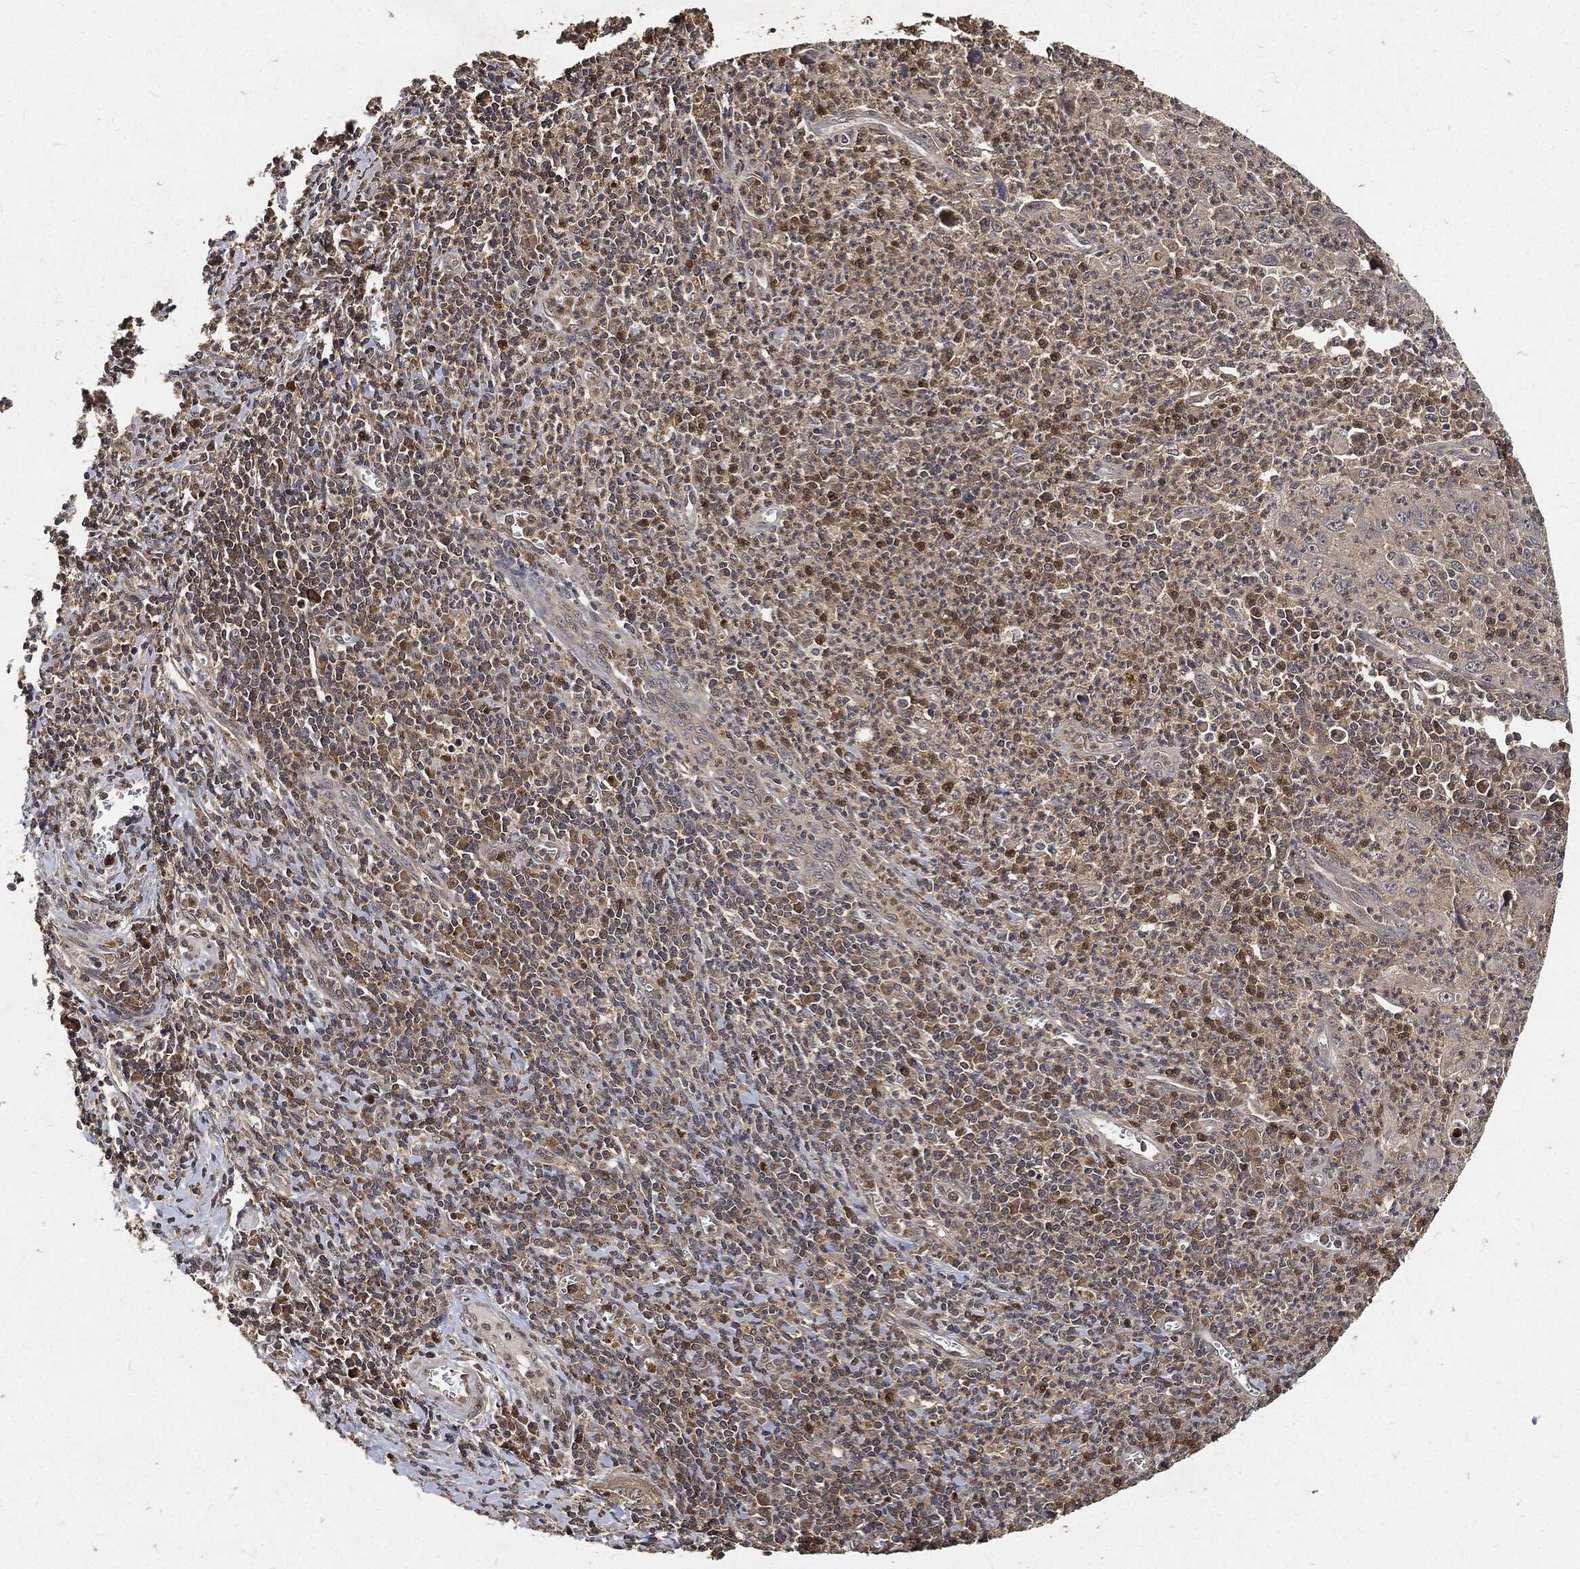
{"staining": {"intensity": "weak", "quantity": "<25%", "location": "cytoplasmic/membranous"}, "tissue": "cervical cancer", "cell_type": "Tumor cells", "image_type": "cancer", "snomed": [{"axis": "morphology", "description": "Squamous cell carcinoma, NOS"}, {"axis": "topography", "description": "Cervix"}], "caption": "This micrograph is of squamous cell carcinoma (cervical) stained with IHC to label a protein in brown with the nuclei are counter-stained blue. There is no expression in tumor cells.", "gene": "ZNF226", "patient": {"sex": "female", "age": 26}}